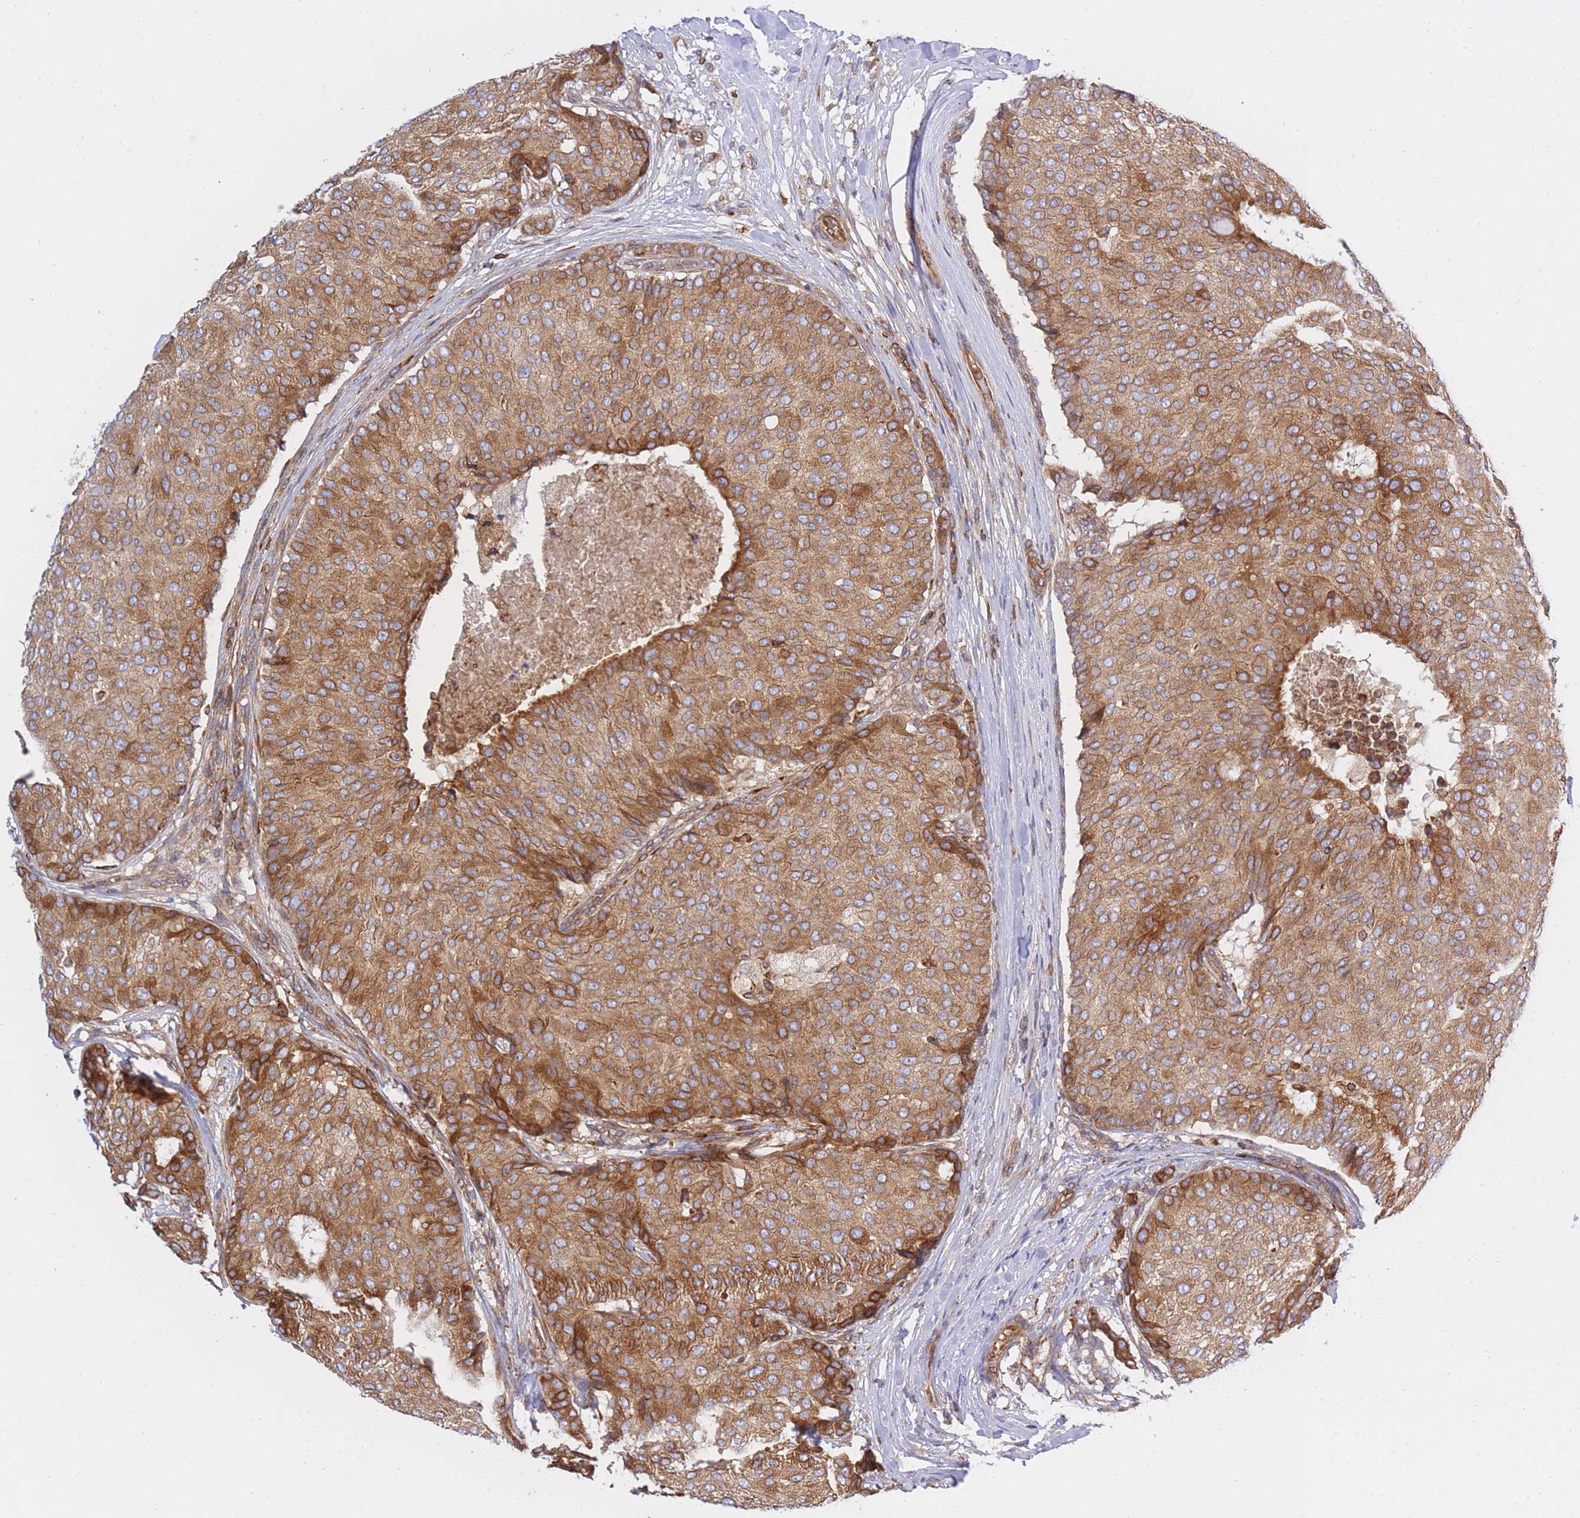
{"staining": {"intensity": "strong", "quantity": ">75%", "location": "cytoplasmic/membranous"}, "tissue": "breast cancer", "cell_type": "Tumor cells", "image_type": "cancer", "snomed": [{"axis": "morphology", "description": "Duct carcinoma"}, {"axis": "topography", "description": "Breast"}], "caption": "The micrograph reveals staining of breast cancer, revealing strong cytoplasmic/membranous protein expression (brown color) within tumor cells.", "gene": "REM1", "patient": {"sex": "female", "age": 75}}